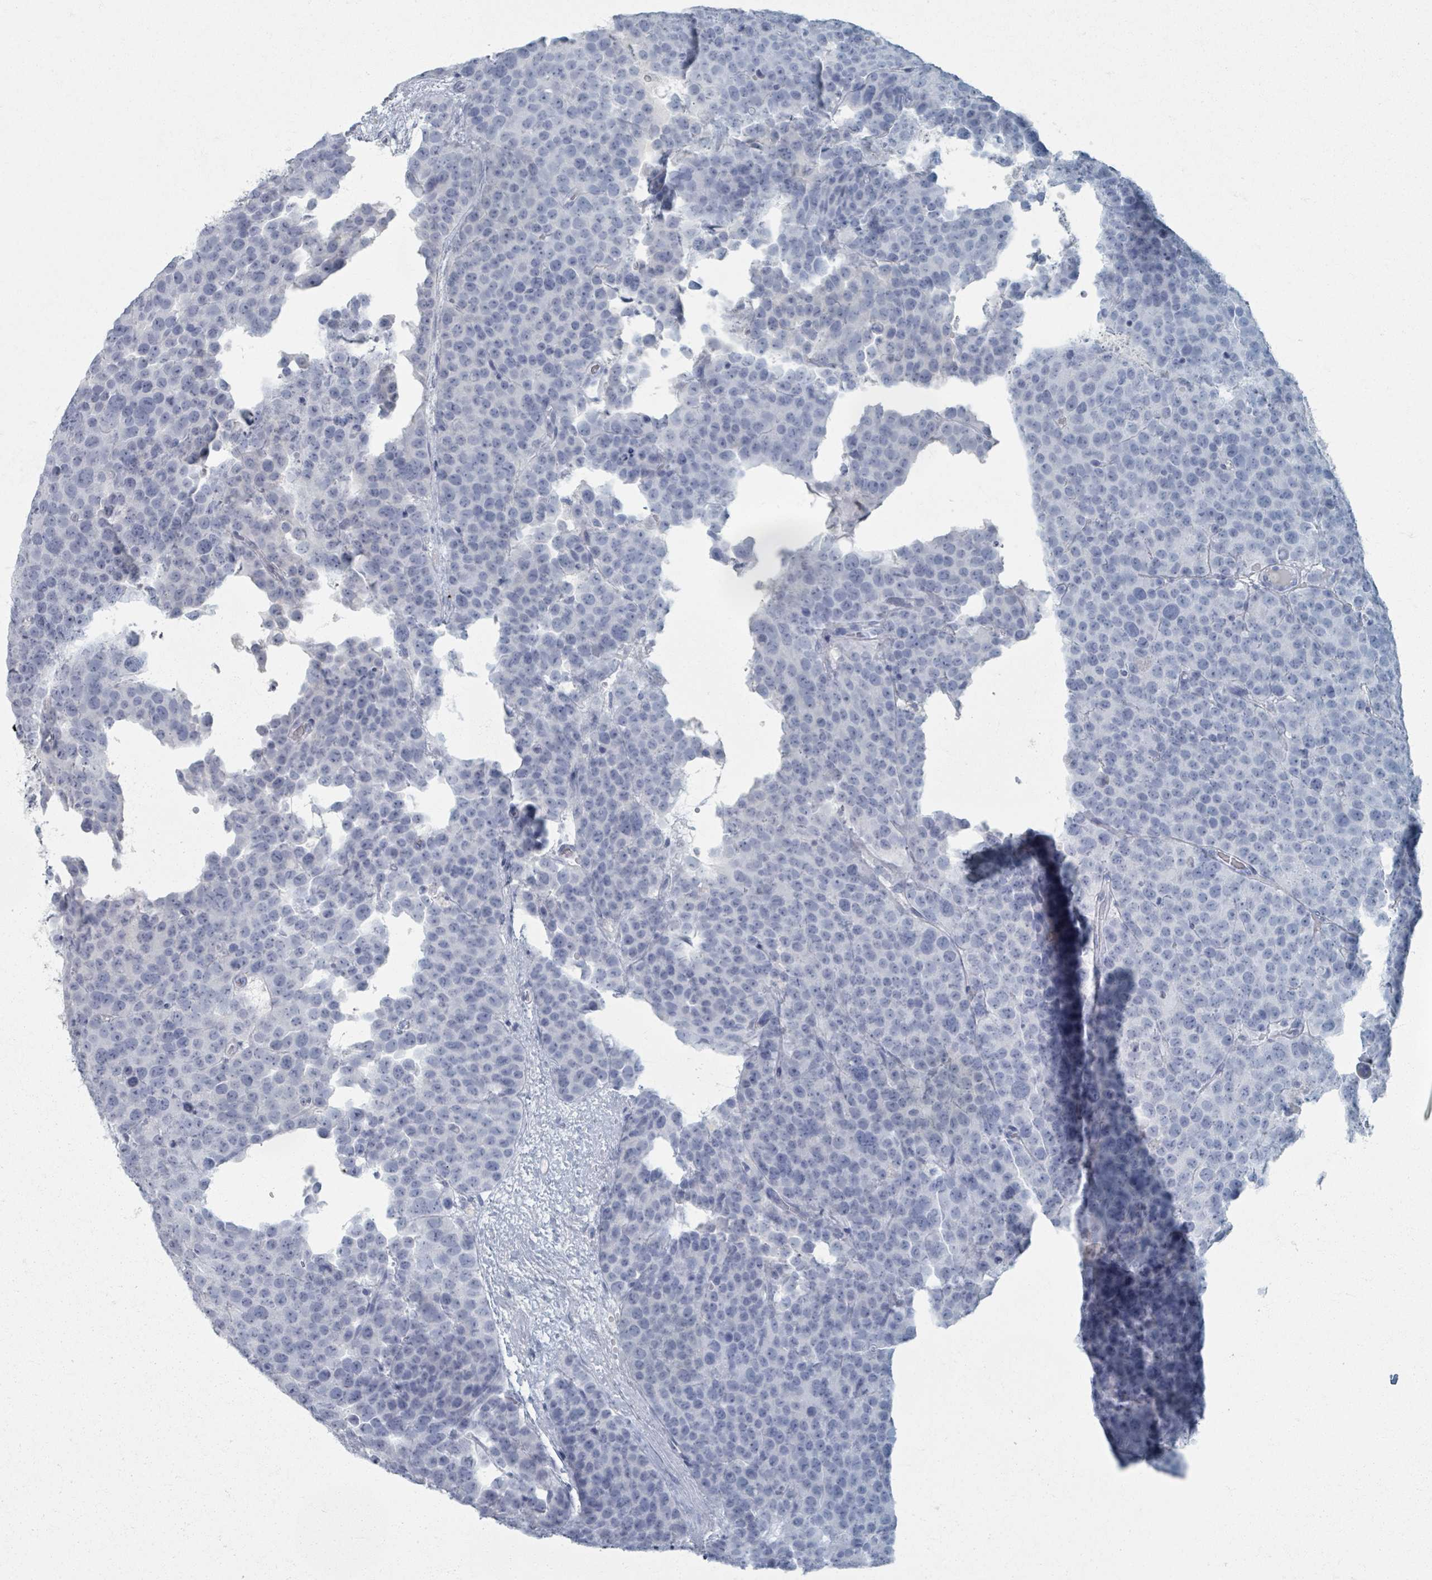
{"staining": {"intensity": "negative", "quantity": "none", "location": "none"}, "tissue": "testis cancer", "cell_type": "Tumor cells", "image_type": "cancer", "snomed": [{"axis": "morphology", "description": "Seminoma, NOS"}, {"axis": "topography", "description": "Testis"}], "caption": "Immunohistochemistry histopathology image of neoplastic tissue: human testis seminoma stained with DAB displays no significant protein expression in tumor cells. (DAB IHC, high magnification).", "gene": "TAS2R1", "patient": {"sex": "male", "age": 71}}